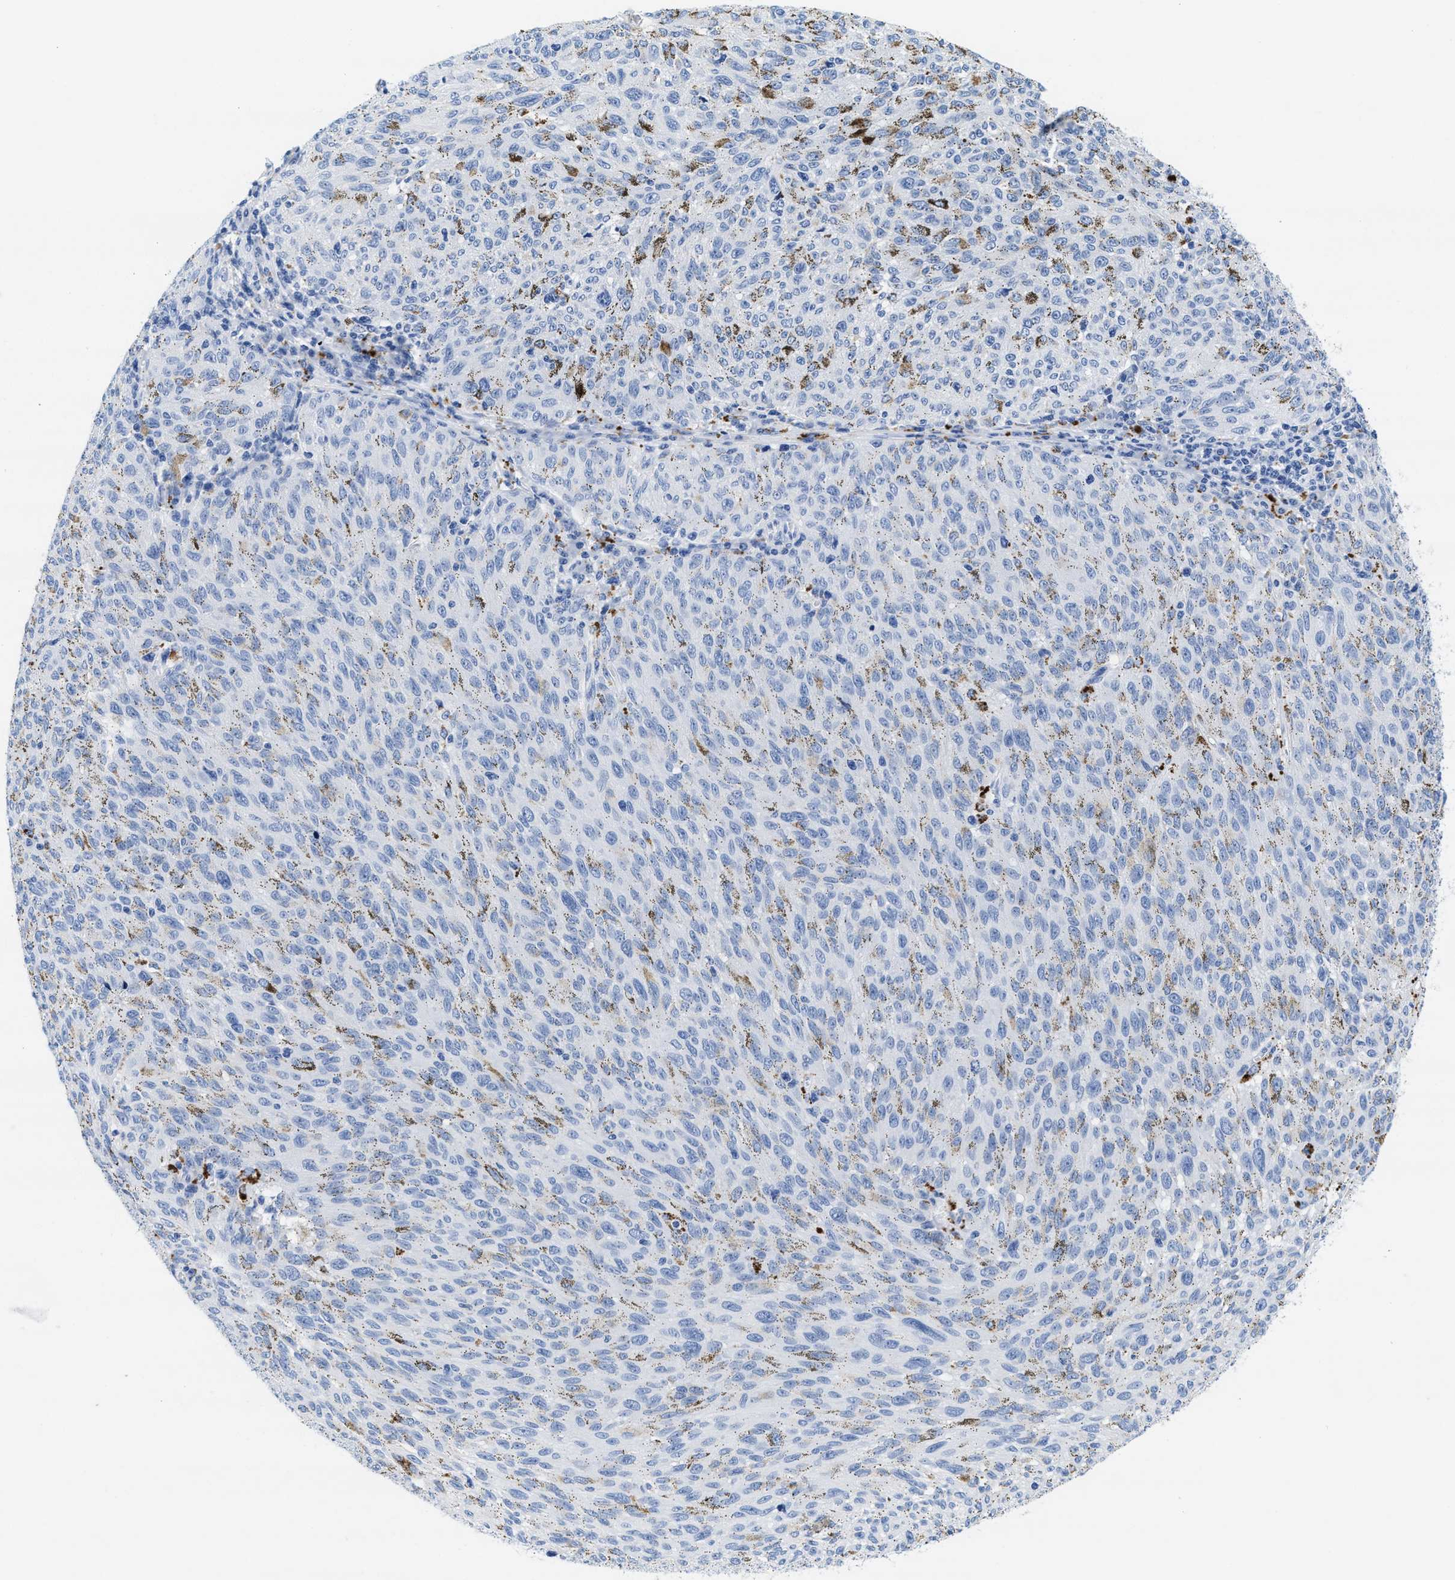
{"staining": {"intensity": "negative", "quantity": "none", "location": "none"}, "tissue": "melanoma", "cell_type": "Tumor cells", "image_type": "cancer", "snomed": [{"axis": "morphology", "description": "Malignant melanoma, NOS"}, {"axis": "topography", "description": "Skin"}], "caption": "The IHC photomicrograph has no significant expression in tumor cells of melanoma tissue.", "gene": "TTC3", "patient": {"sex": "female", "age": 72}}